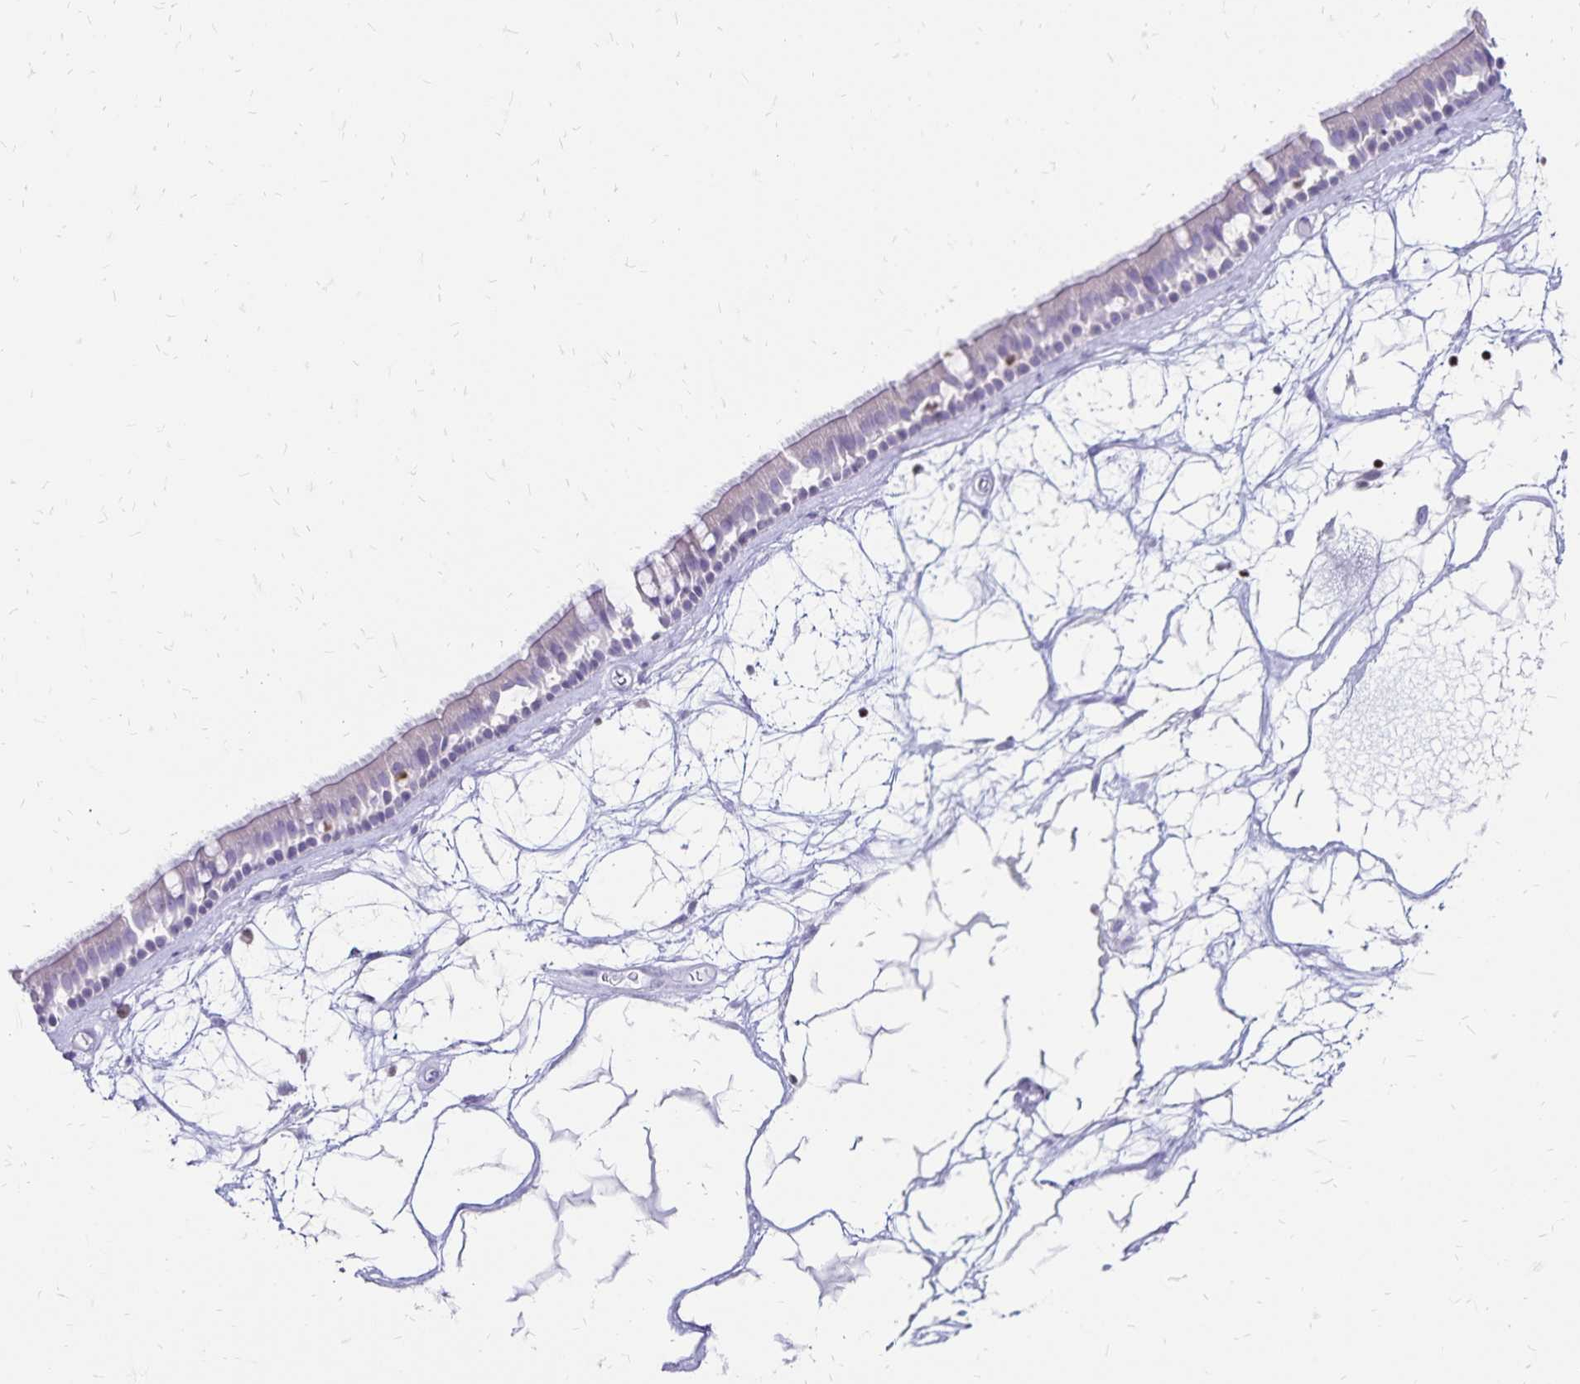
{"staining": {"intensity": "negative", "quantity": "none", "location": "none"}, "tissue": "nasopharynx", "cell_type": "Respiratory epithelial cells", "image_type": "normal", "snomed": [{"axis": "morphology", "description": "Normal tissue, NOS"}, {"axis": "topography", "description": "Nasopharynx"}], "caption": "An immunohistochemistry (IHC) histopathology image of unremarkable nasopharynx is shown. There is no staining in respiratory epithelial cells of nasopharynx. (Stains: DAB immunohistochemistry (IHC) with hematoxylin counter stain, Microscopy: brightfield microscopy at high magnification).", "gene": "IKZF1", "patient": {"sex": "male", "age": 68}}